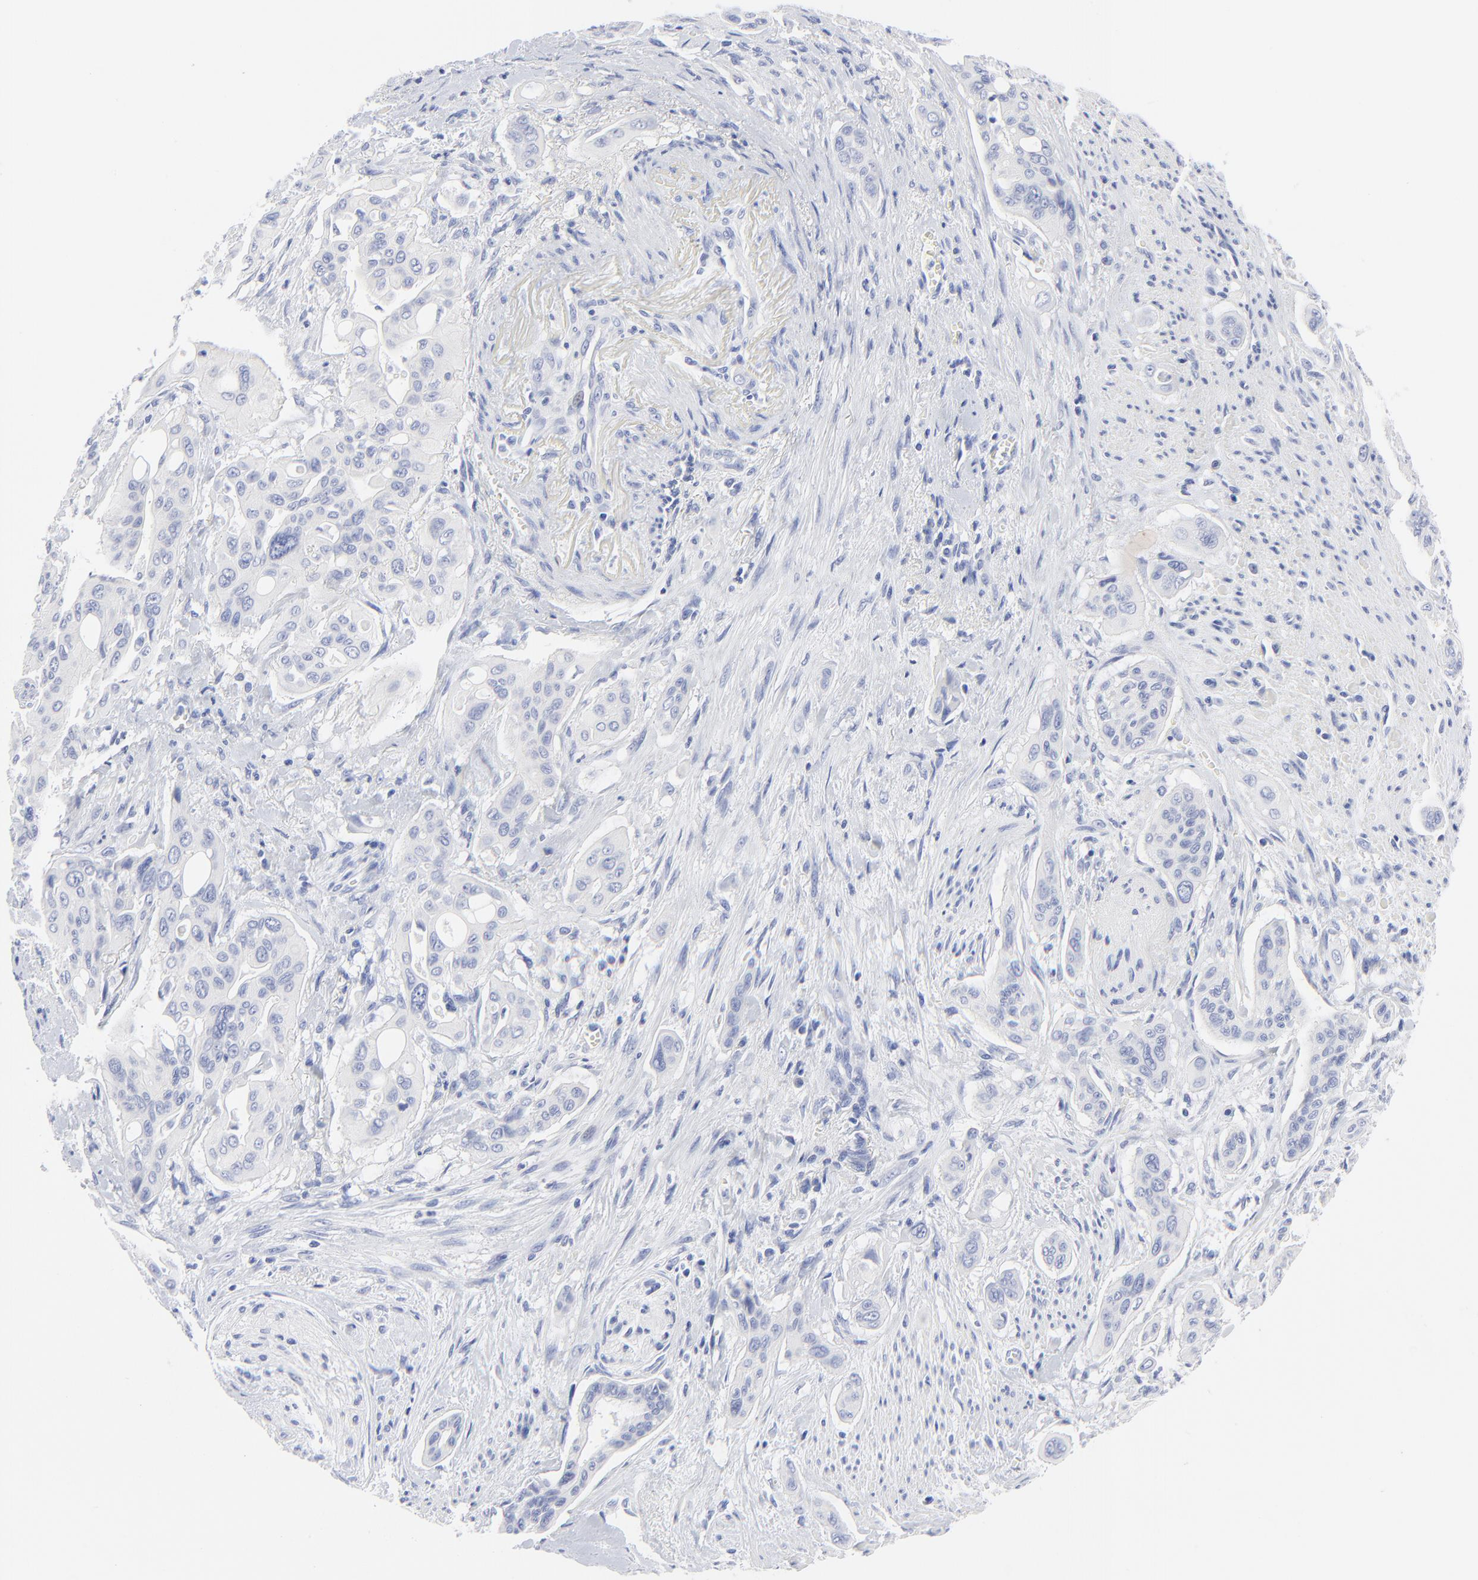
{"staining": {"intensity": "negative", "quantity": "none", "location": "none"}, "tissue": "pancreatic cancer", "cell_type": "Tumor cells", "image_type": "cancer", "snomed": [{"axis": "morphology", "description": "Adenocarcinoma, NOS"}, {"axis": "topography", "description": "Pancreas"}], "caption": "Immunohistochemistry (IHC) of pancreatic cancer (adenocarcinoma) displays no expression in tumor cells.", "gene": "PSD3", "patient": {"sex": "male", "age": 77}}